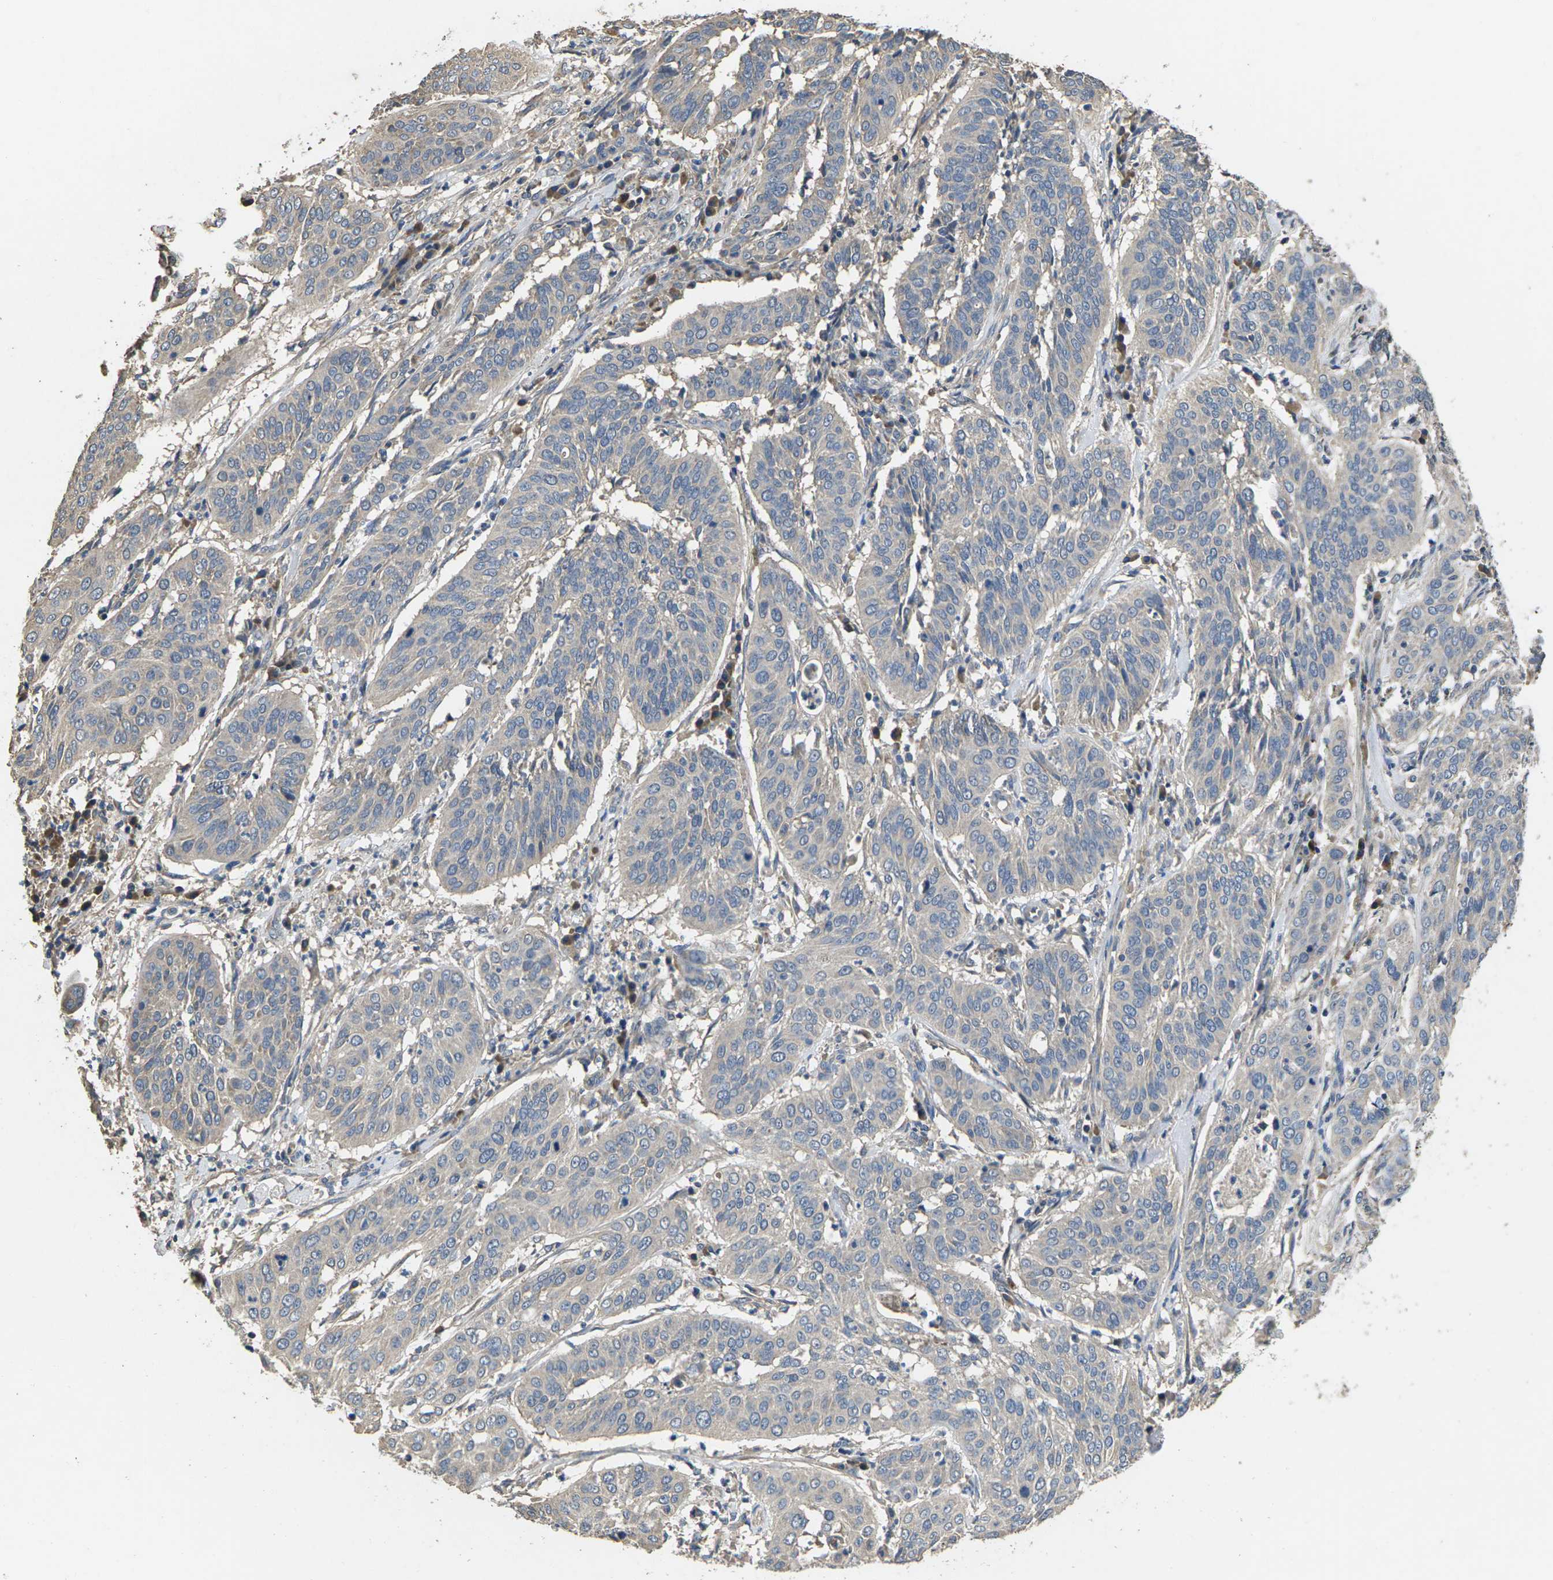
{"staining": {"intensity": "negative", "quantity": "none", "location": "none"}, "tissue": "cervical cancer", "cell_type": "Tumor cells", "image_type": "cancer", "snomed": [{"axis": "morphology", "description": "Normal tissue, NOS"}, {"axis": "morphology", "description": "Squamous cell carcinoma, NOS"}, {"axis": "topography", "description": "Cervix"}], "caption": "Immunohistochemistry (IHC) of human squamous cell carcinoma (cervical) demonstrates no staining in tumor cells.", "gene": "B4GAT1", "patient": {"sex": "female", "age": 39}}